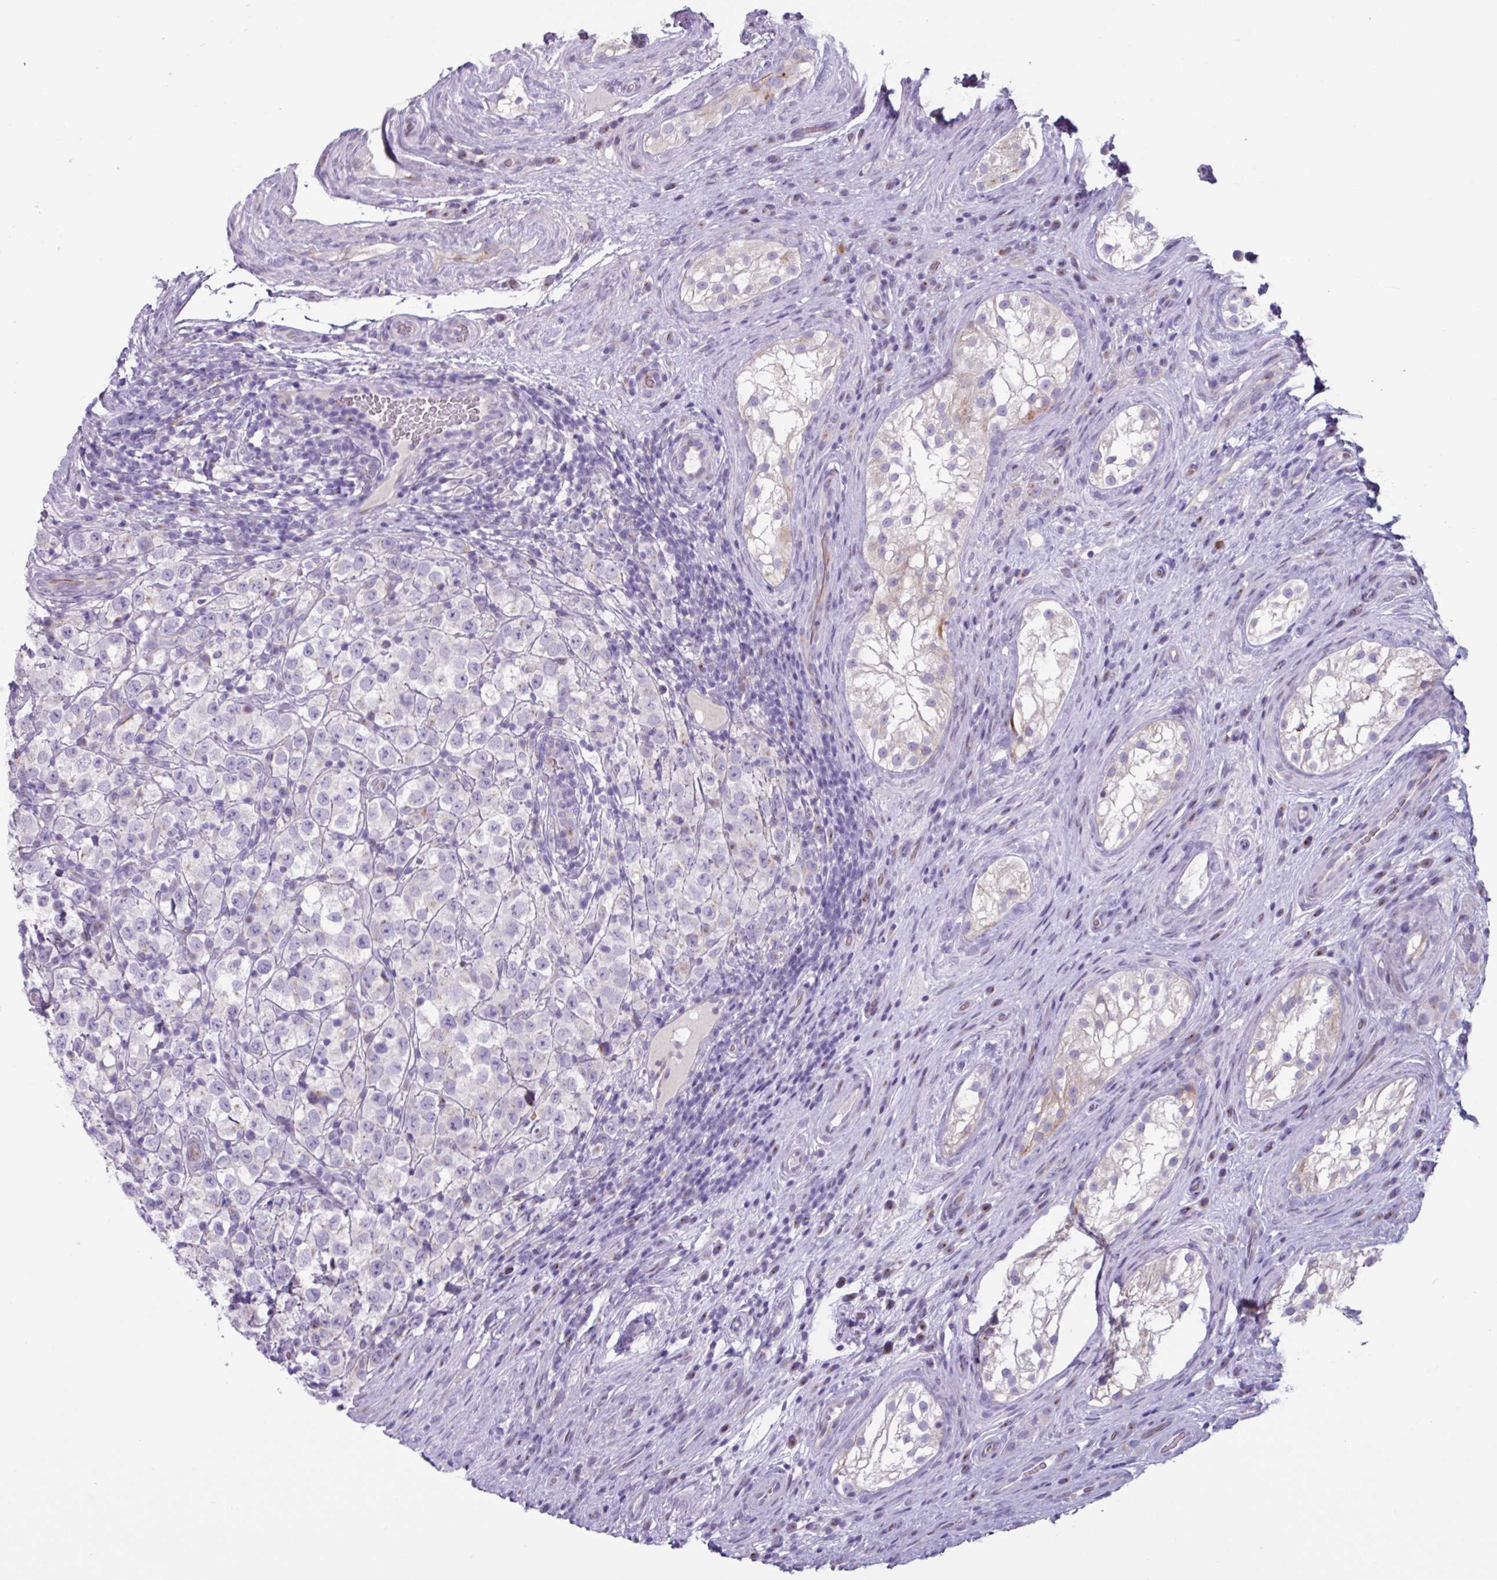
{"staining": {"intensity": "negative", "quantity": "none", "location": "none"}, "tissue": "testis cancer", "cell_type": "Tumor cells", "image_type": "cancer", "snomed": [{"axis": "morphology", "description": "Seminoma, NOS"}, {"axis": "morphology", "description": "Carcinoma, Embryonal, NOS"}, {"axis": "topography", "description": "Testis"}], "caption": "The immunohistochemistry micrograph has no significant positivity in tumor cells of testis cancer tissue.", "gene": "ADGRE1", "patient": {"sex": "male", "age": 41}}